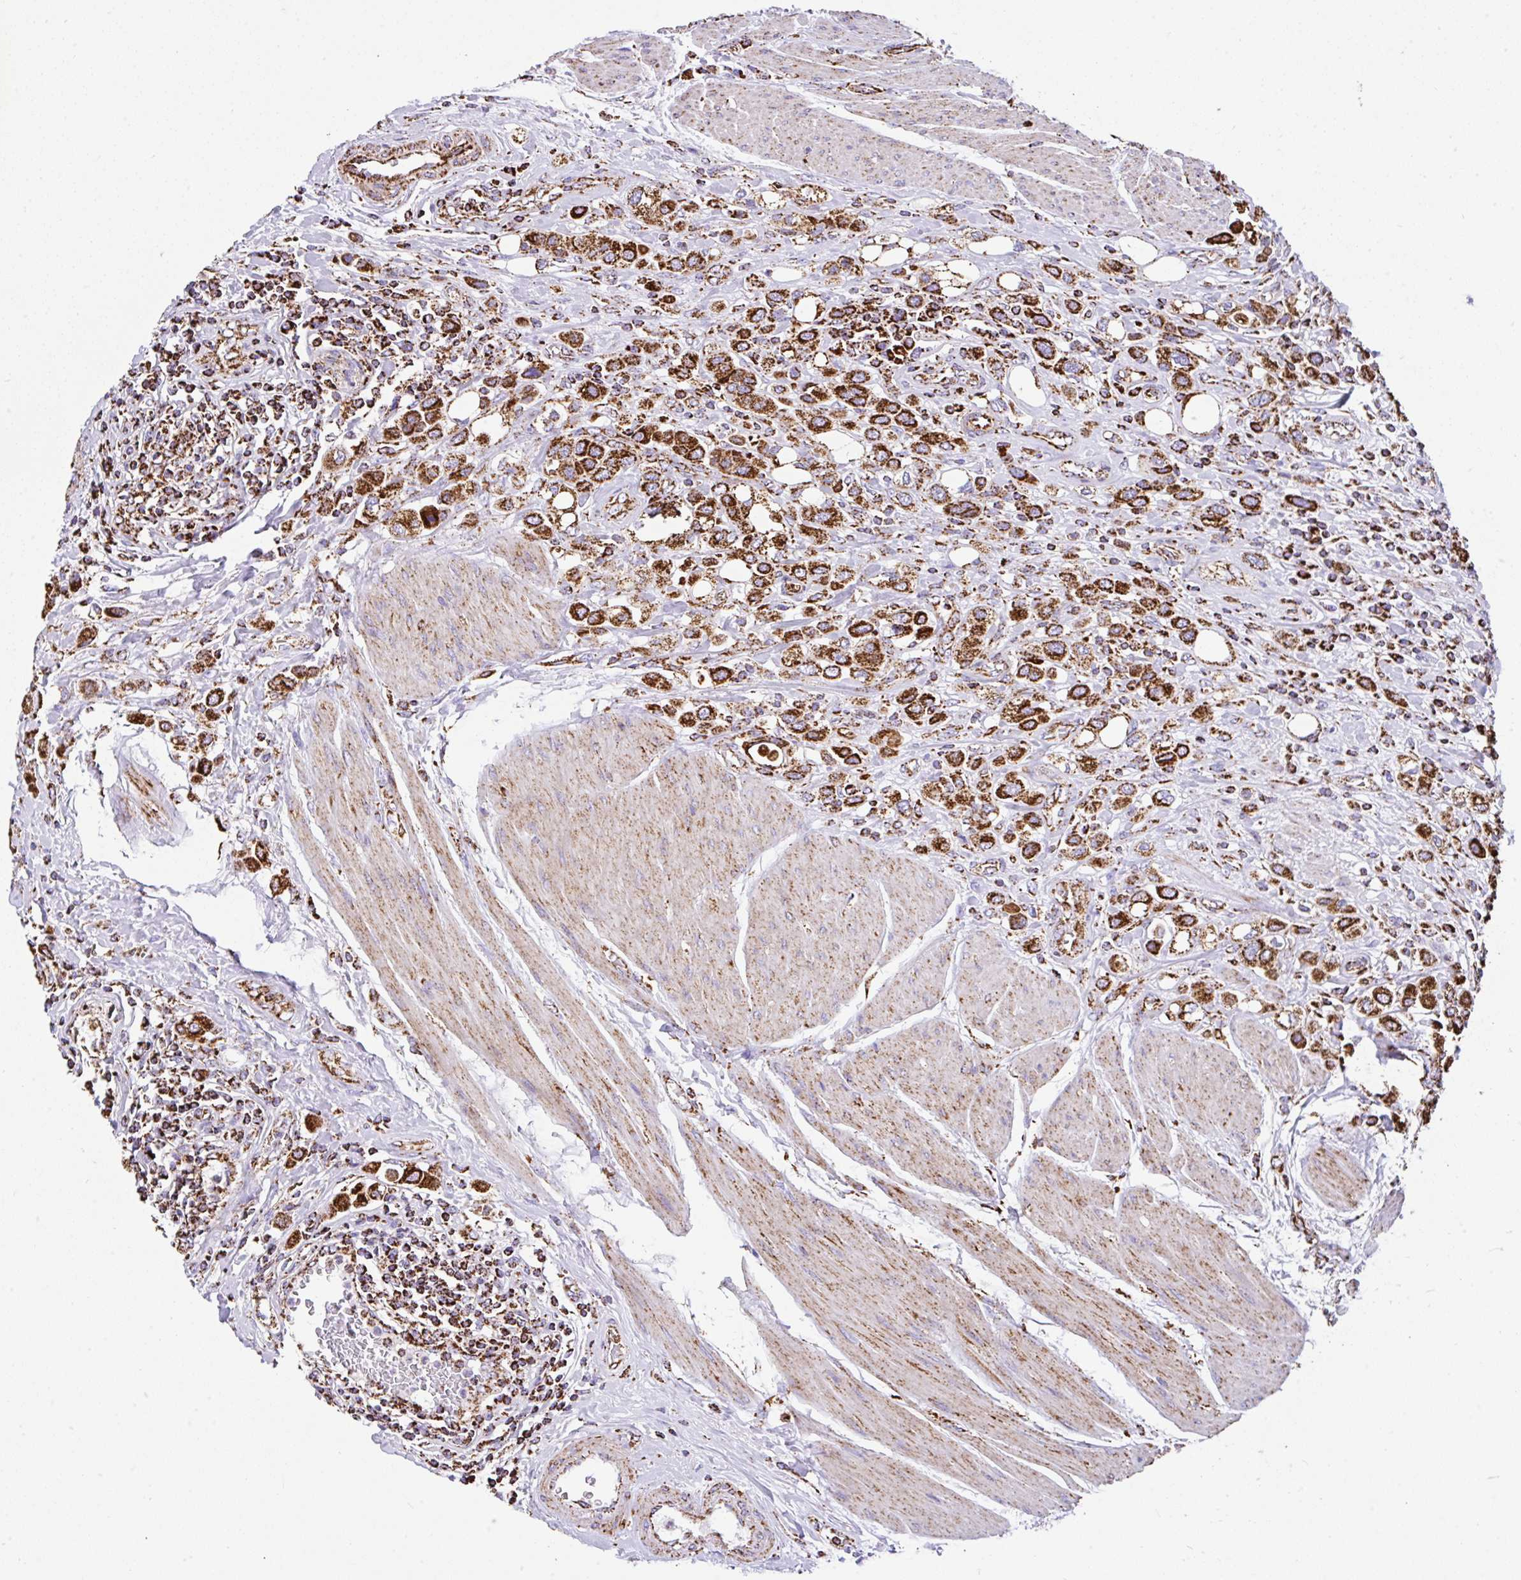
{"staining": {"intensity": "strong", "quantity": ">75%", "location": "cytoplasmic/membranous"}, "tissue": "urothelial cancer", "cell_type": "Tumor cells", "image_type": "cancer", "snomed": [{"axis": "morphology", "description": "Urothelial carcinoma, High grade"}, {"axis": "topography", "description": "Urinary bladder"}], "caption": "A brown stain labels strong cytoplasmic/membranous staining of a protein in urothelial carcinoma (high-grade) tumor cells.", "gene": "ANKRD33B", "patient": {"sex": "male", "age": 50}}